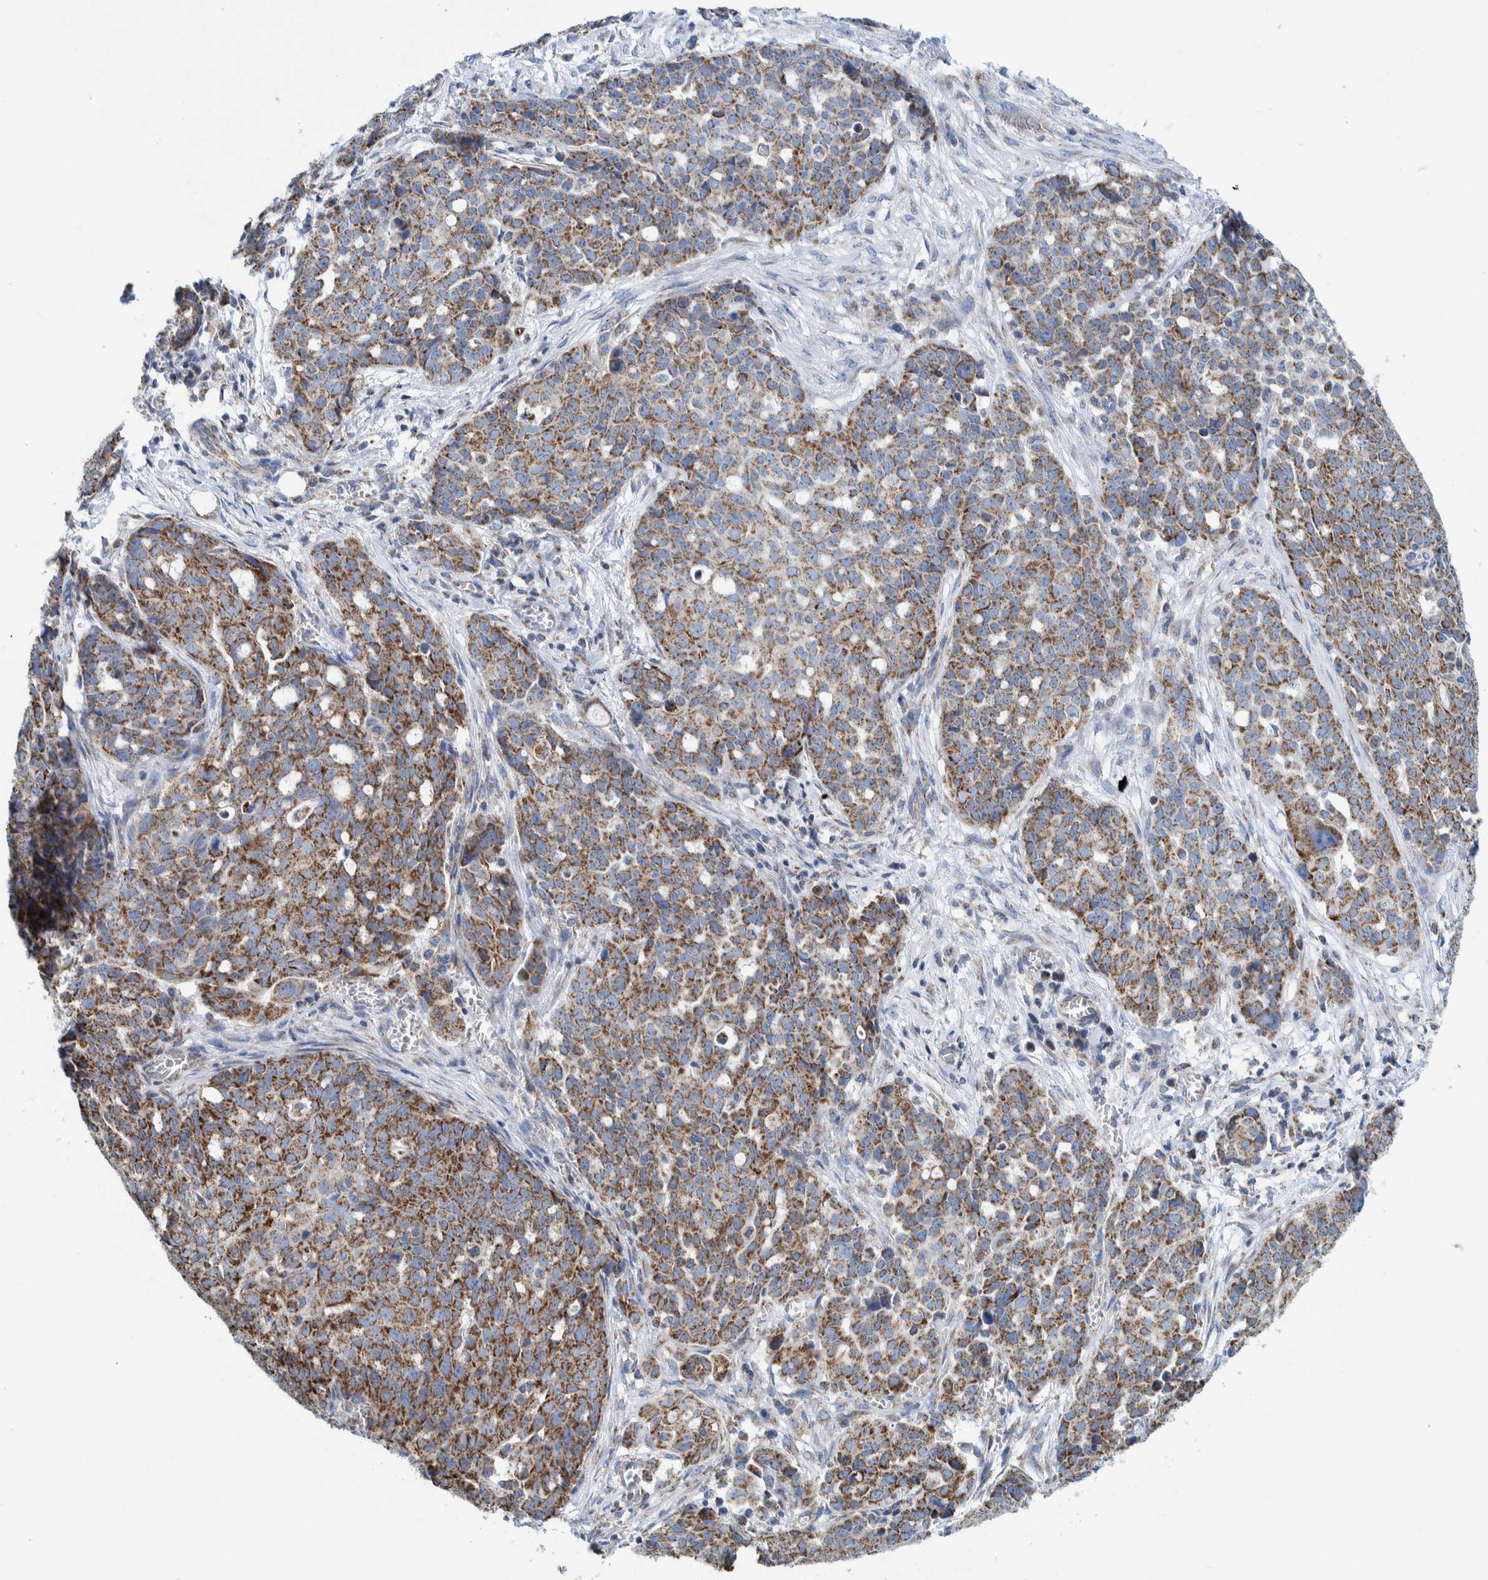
{"staining": {"intensity": "strong", "quantity": "25%-75%", "location": "cytoplasmic/membranous"}, "tissue": "ovarian cancer", "cell_type": "Tumor cells", "image_type": "cancer", "snomed": [{"axis": "morphology", "description": "Cystadenocarcinoma, serous, NOS"}, {"axis": "topography", "description": "Soft tissue"}, {"axis": "topography", "description": "Ovary"}], "caption": "Ovarian cancer (serous cystadenocarcinoma) stained with immunohistochemistry shows strong cytoplasmic/membranous staining in about 25%-75% of tumor cells. The staining was performed using DAB (3,3'-diaminobenzidine), with brown indicating positive protein expression. Nuclei are stained blue with hematoxylin.", "gene": "MRPS7", "patient": {"sex": "female", "age": 57}}